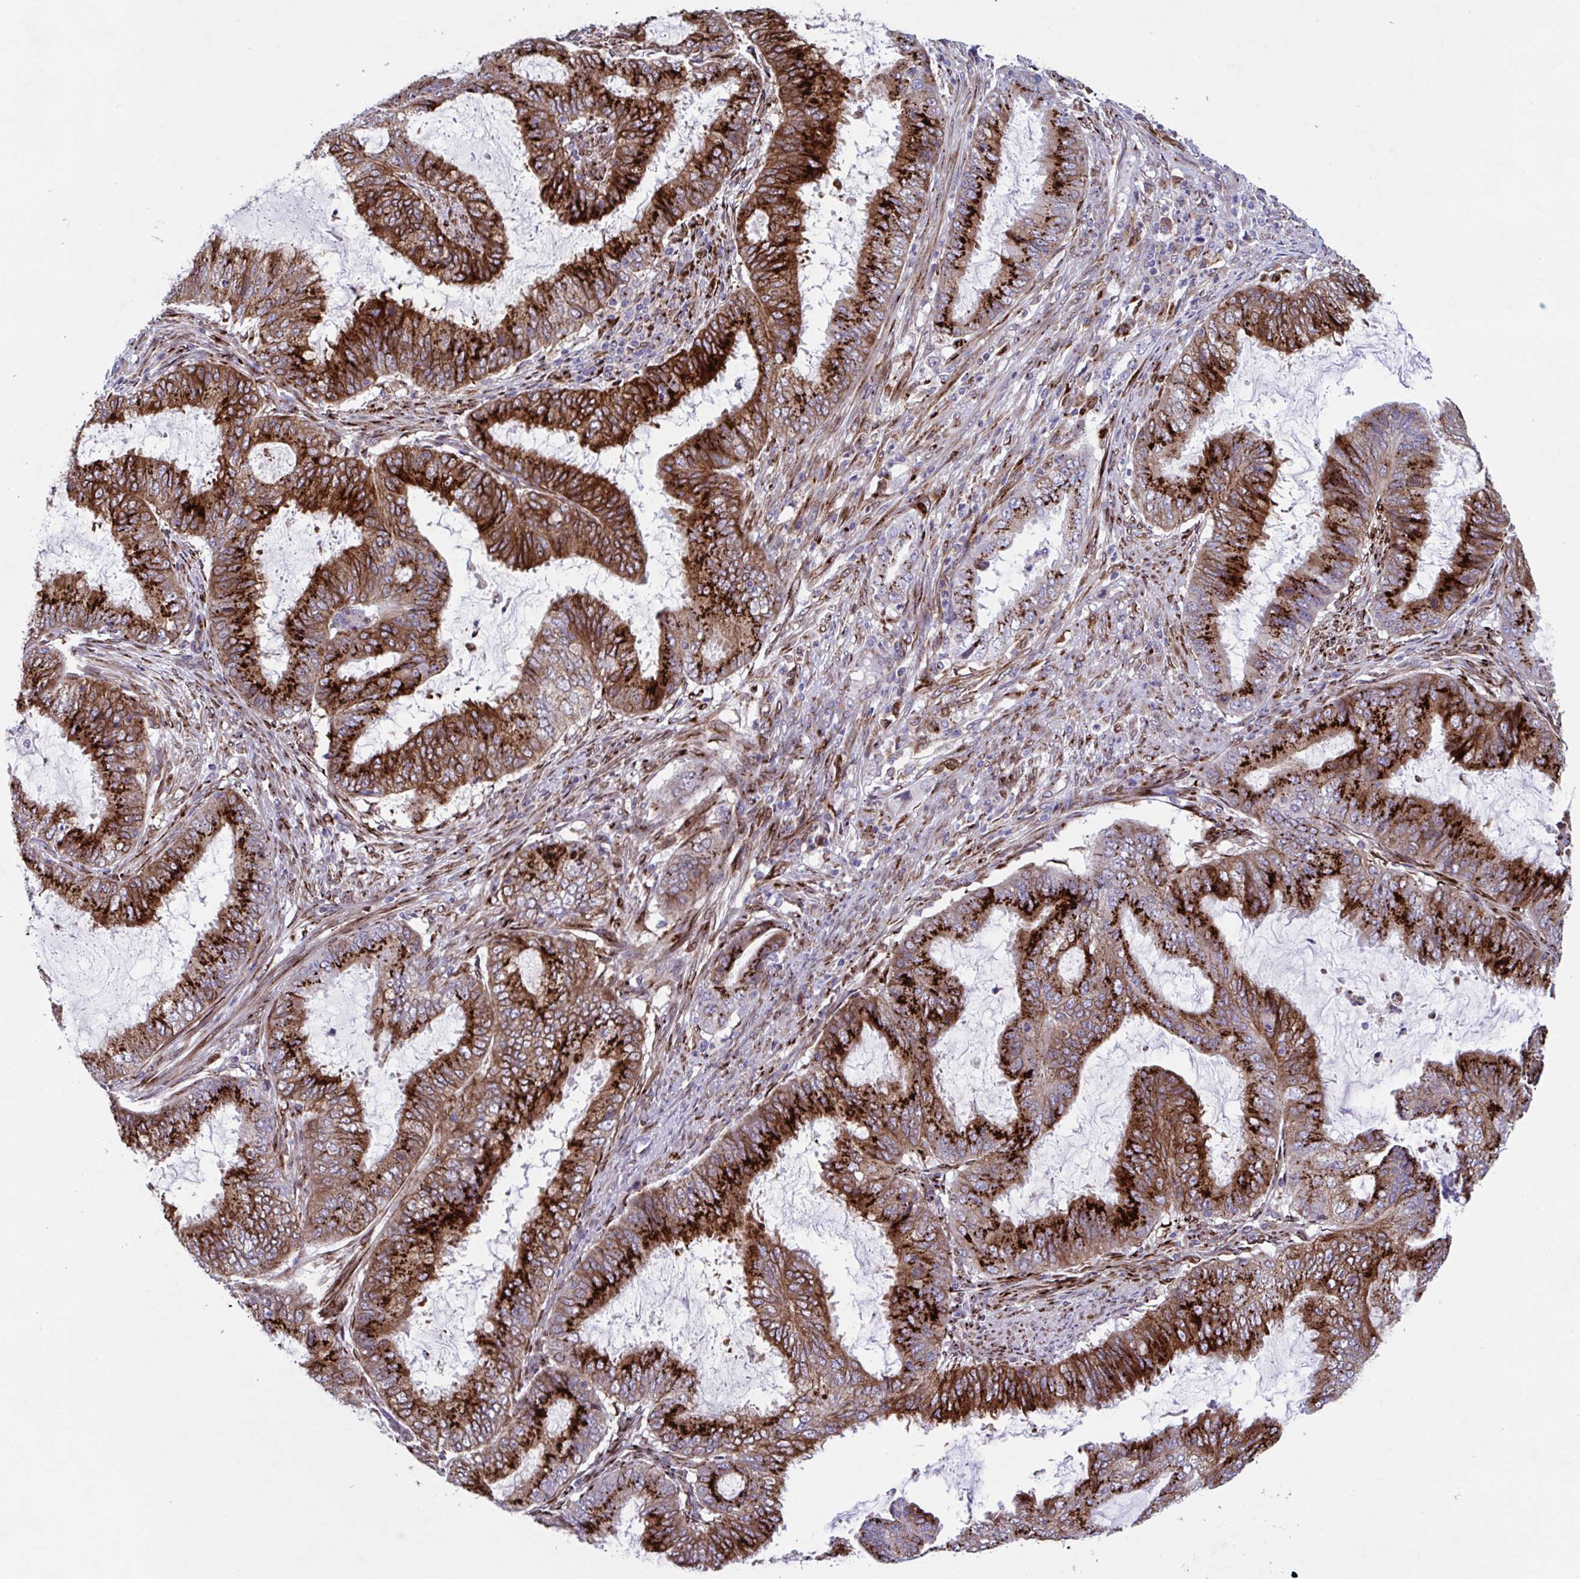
{"staining": {"intensity": "strong", "quantity": ">75%", "location": "cytoplasmic/membranous"}, "tissue": "endometrial cancer", "cell_type": "Tumor cells", "image_type": "cancer", "snomed": [{"axis": "morphology", "description": "Adenocarcinoma, NOS"}, {"axis": "topography", "description": "Endometrium"}], "caption": "Endometrial cancer stained for a protein reveals strong cytoplasmic/membranous positivity in tumor cells.", "gene": "RFK", "patient": {"sex": "female", "age": 51}}